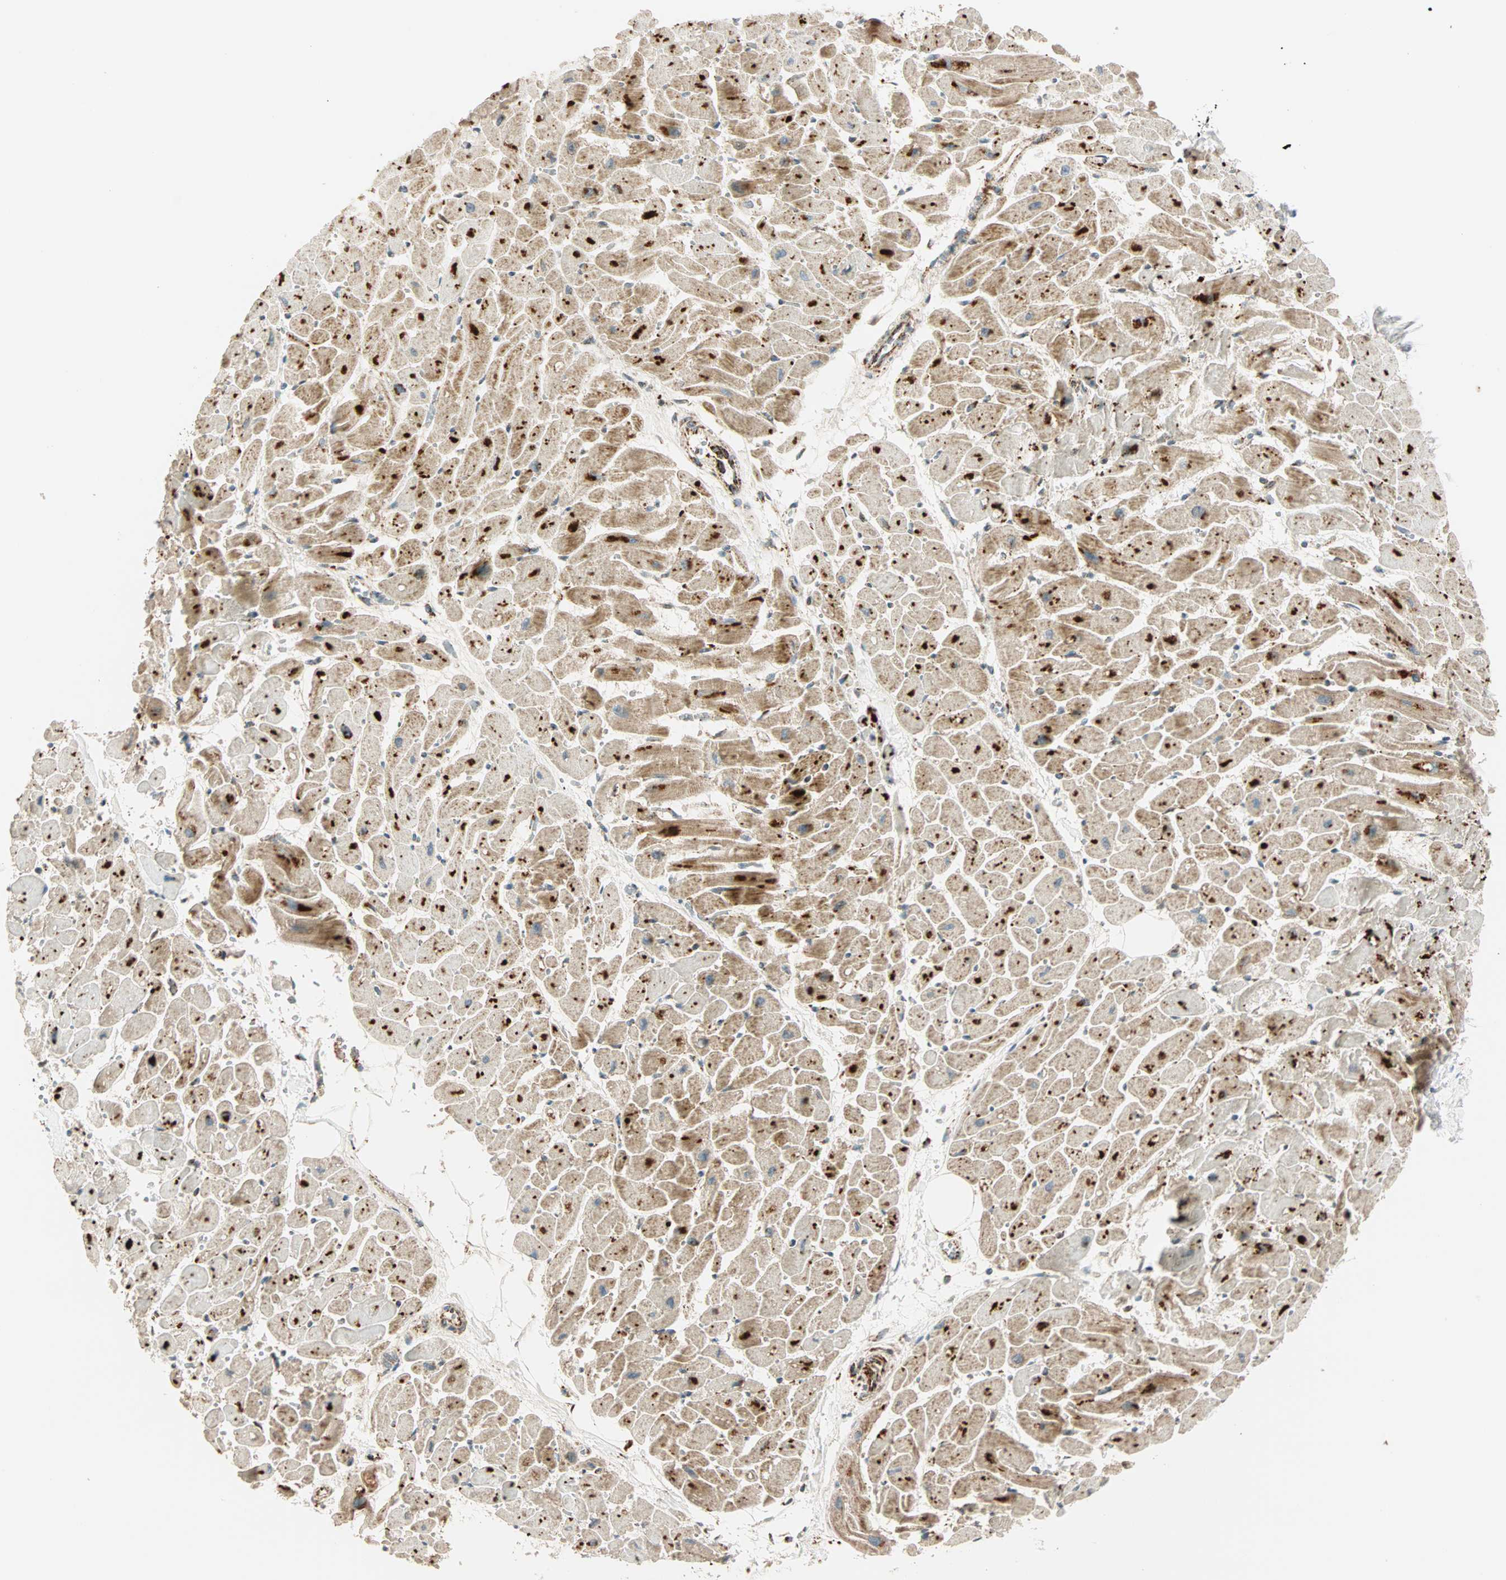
{"staining": {"intensity": "moderate", "quantity": ">75%", "location": "cytoplasmic/membranous"}, "tissue": "heart muscle", "cell_type": "Cardiomyocytes", "image_type": "normal", "snomed": [{"axis": "morphology", "description": "Normal tissue, NOS"}, {"axis": "topography", "description": "Heart"}], "caption": "Normal heart muscle was stained to show a protein in brown. There is medium levels of moderate cytoplasmic/membranous positivity in about >75% of cardiomyocytes.", "gene": "SPRY4", "patient": {"sex": "female", "age": 19}}